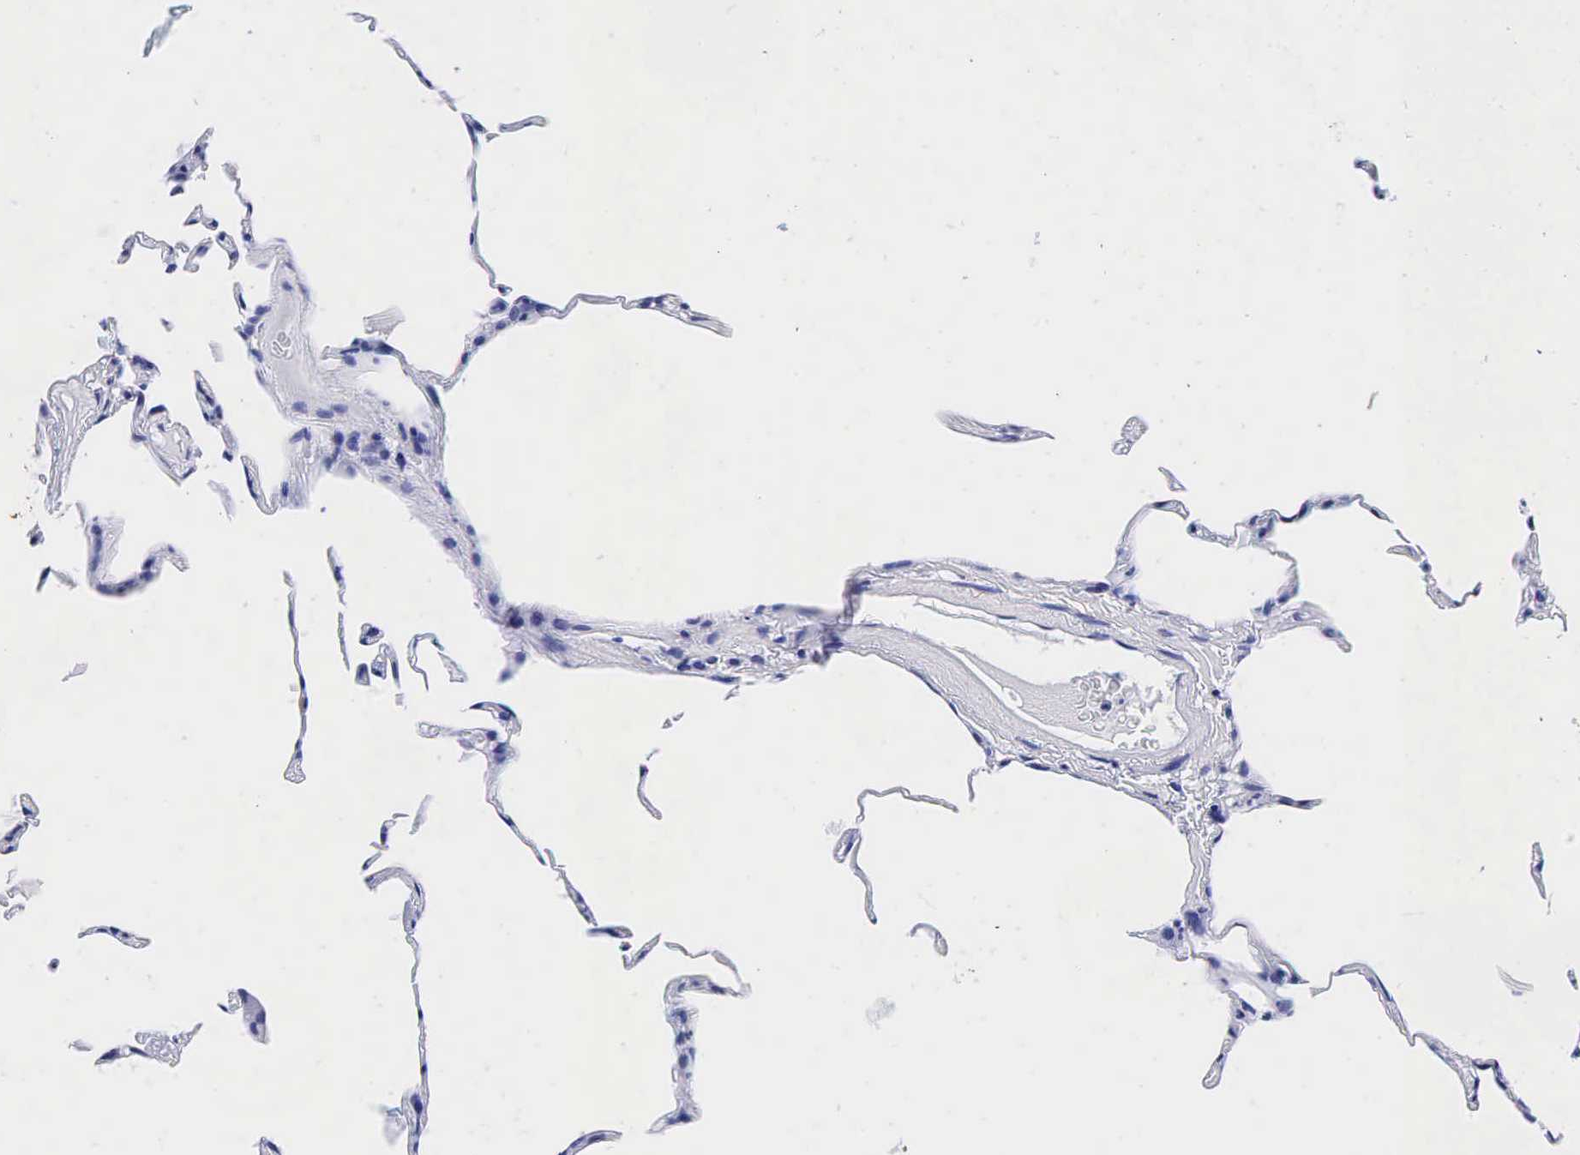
{"staining": {"intensity": "negative", "quantity": "none", "location": "none"}, "tissue": "lung", "cell_type": "Alveolar cells", "image_type": "normal", "snomed": [{"axis": "morphology", "description": "Normal tissue, NOS"}, {"axis": "topography", "description": "Lung"}], "caption": "Immunohistochemistry micrograph of normal lung stained for a protein (brown), which reveals no staining in alveolar cells. Brightfield microscopy of IHC stained with DAB (brown) and hematoxylin (blue), captured at high magnification.", "gene": "ACP3", "patient": {"sex": "female", "age": 75}}